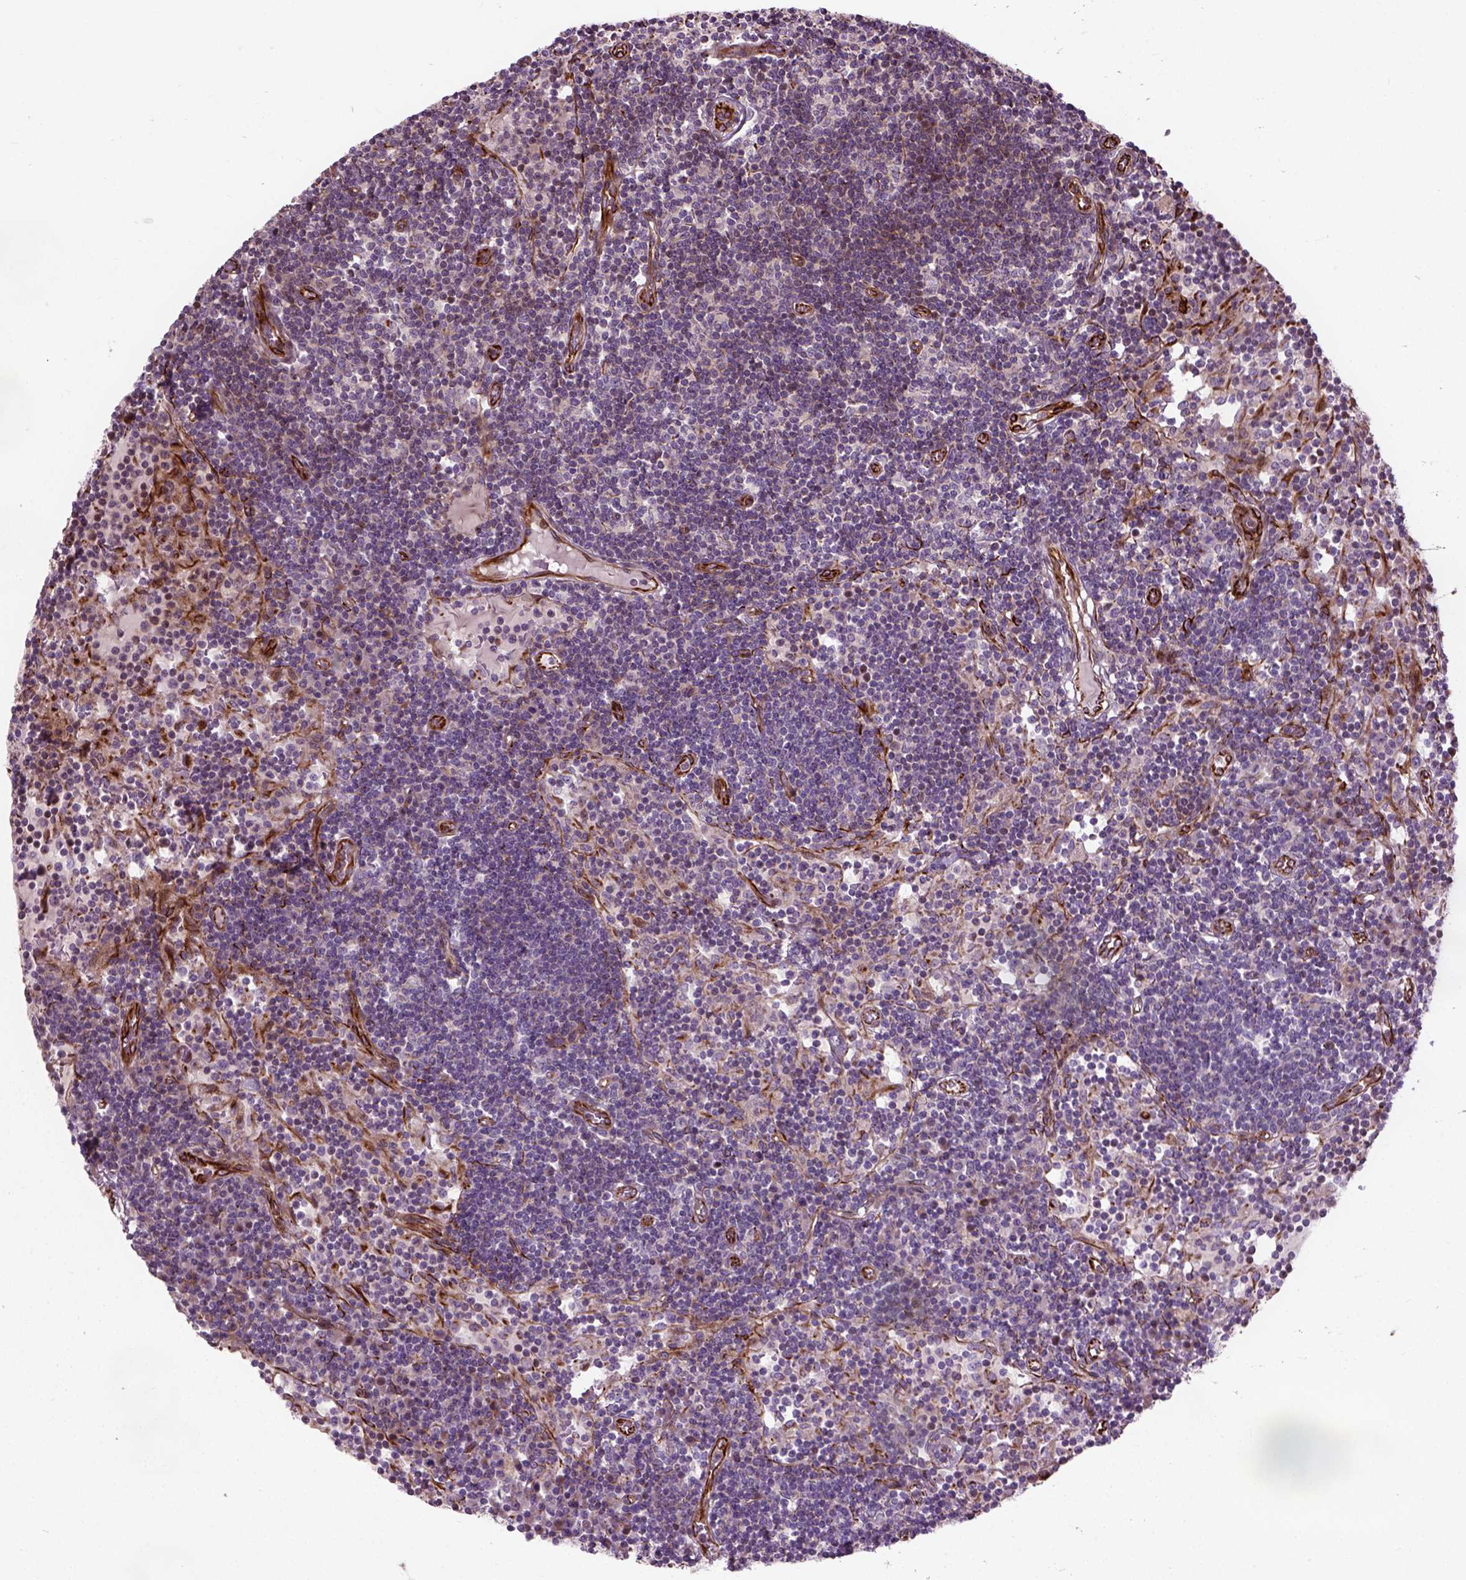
{"staining": {"intensity": "negative", "quantity": "none", "location": "none"}, "tissue": "lymph node", "cell_type": "Germinal center cells", "image_type": "normal", "snomed": [{"axis": "morphology", "description": "Normal tissue, NOS"}, {"axis": "topography", "description": "Lymph node"}], "caption": "Germinal center cells show no significant staining in normal lymph node.", "gene": "PKP3", "patient": {"sex": "female", "age": 72}}